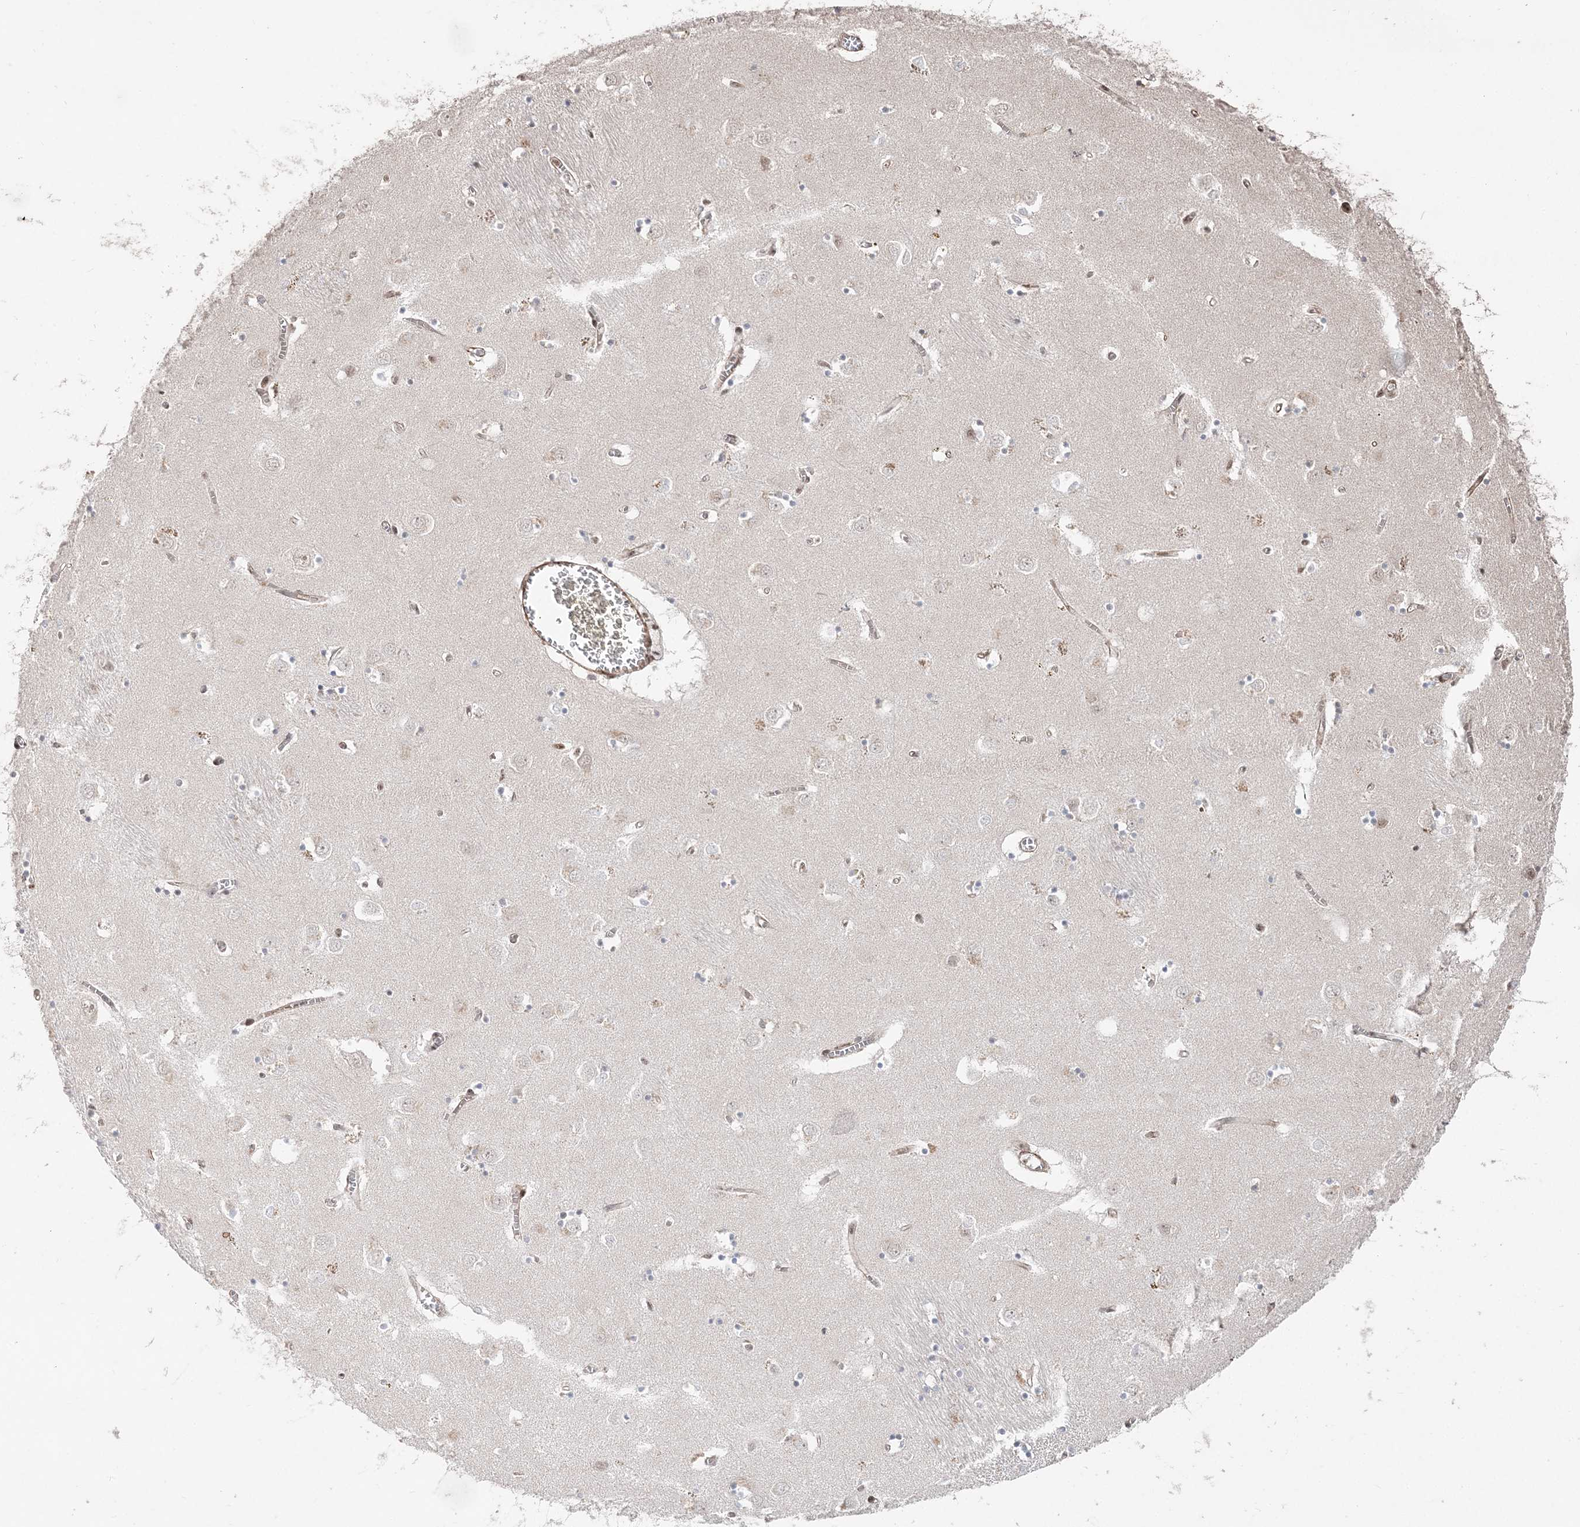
{"staining": {"intensity": "moderate", "quantity": "<25%", "location": "nuclear"}, "tissue": "caudate", "cell_type": "Glial cells", "image_type": "normal", "snomed": [{"axis": "morphology", "description": "Normal tissue, NOS"}, {"axis": "topography", "description": "Lateral ventricle wall"}], "caption": "Immunohistochemistry (IHC) micrograph of benign caudate: caudate stained using IHC shows low levels of moderate protein expression localized specifically in the nuclear of glial cells, appearing as a nuclear brown color.", "gene": "RBM17", "patient": {"sex": "male", "age": 70}}